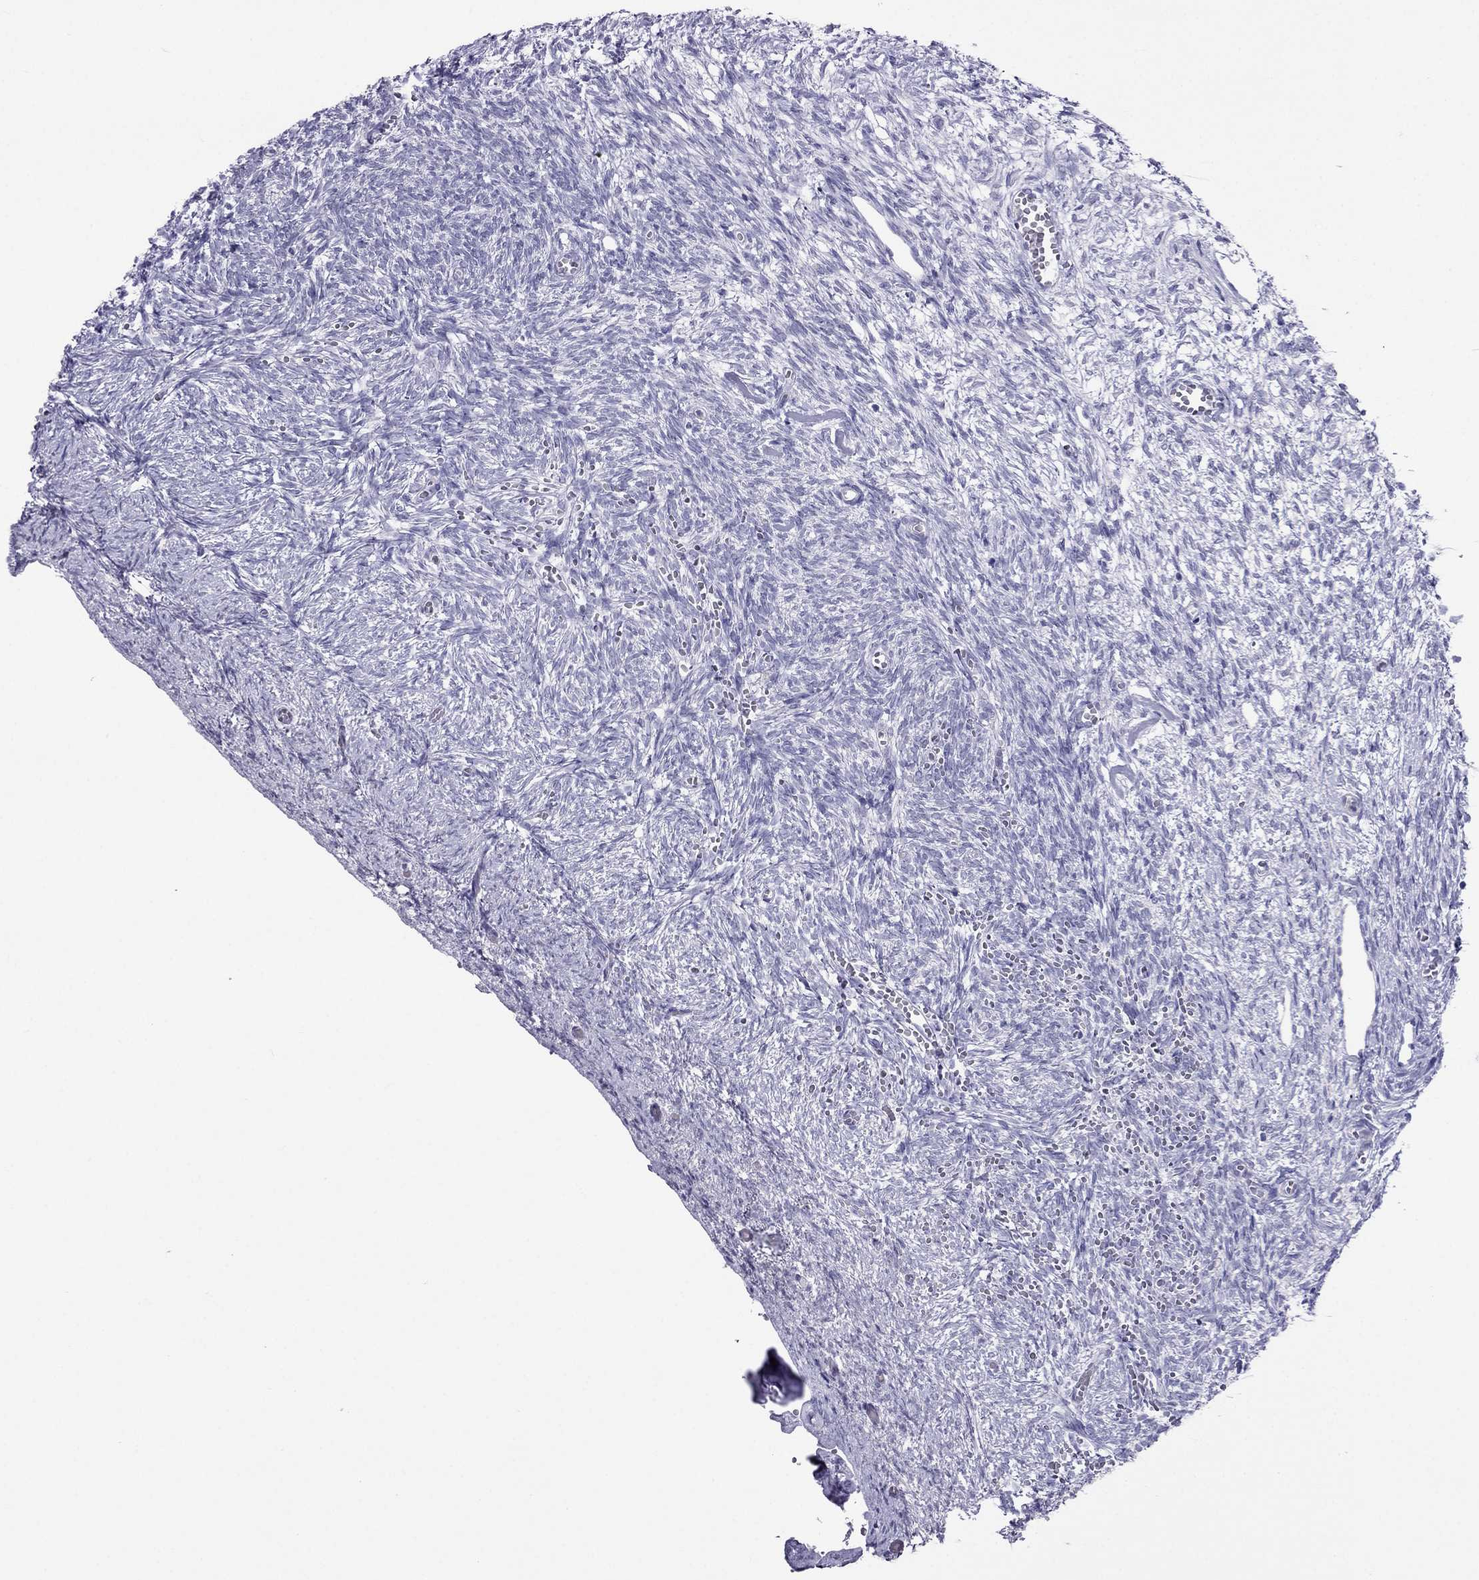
{"staining": {"intensity": "negative", "quantity": "none", "location": "none"}, "tissue": "ovary", "cell_type": "Ovarian stroma cells", "image_type": "normal", "snomed": [{"axis": "morphology", "description": "Normal tissue, NOS"}, {"axis": "topography", "description": "Ovary"}], "caption": "Image shows no protein positivity in ovarian stroma cells of benign ovary. Brightfield microscopy of immunohistochemistry (IHC) stained with DAB (brown) and hematoxylin (blue), captured at high magnification.", "gene": "CROCC2", "patient": {"sex": "female", "age": 43}}